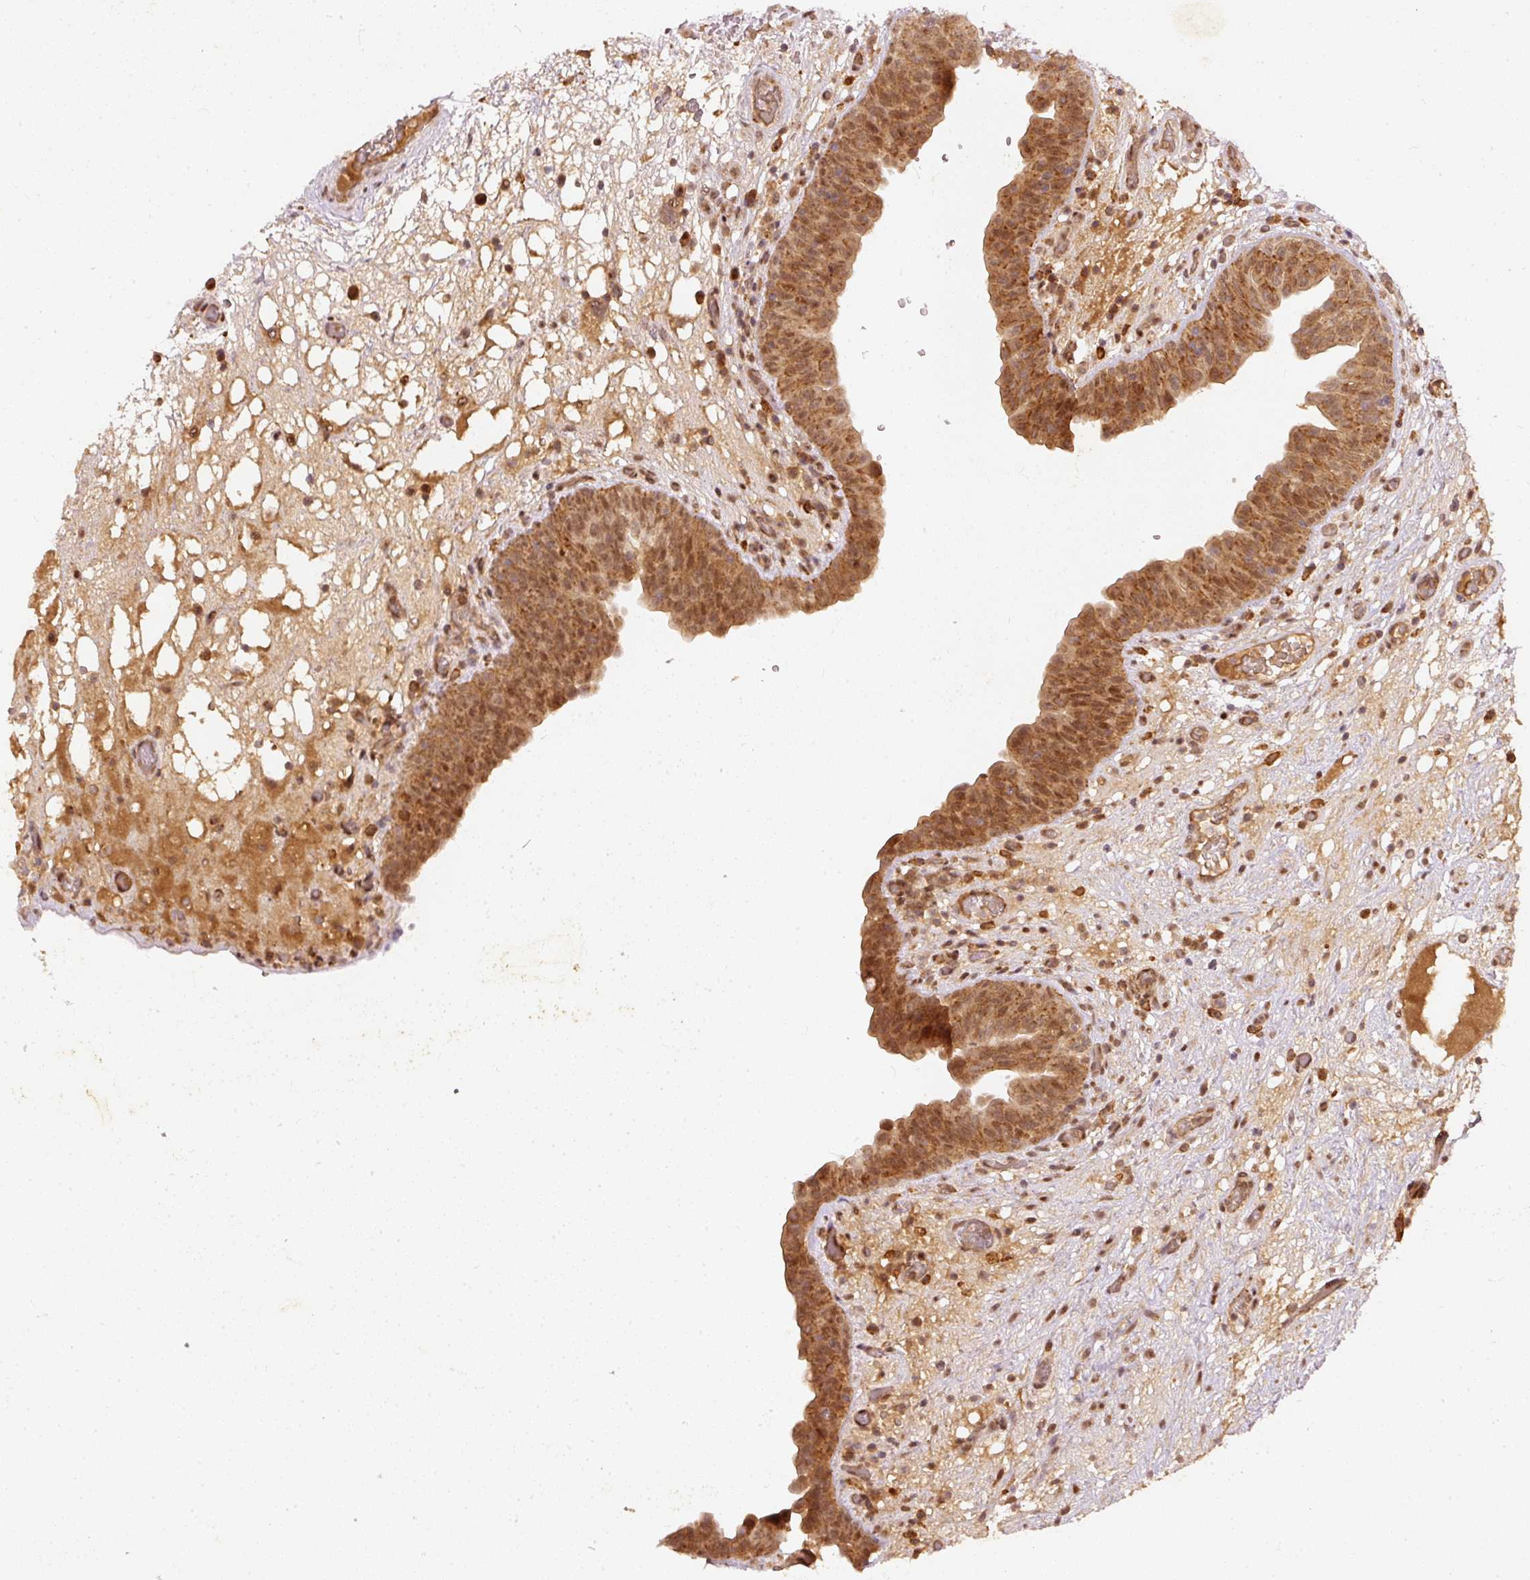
{"staining": {"intensity": "moderate", "quantity": ">75%", "location": "cytoplasmic/membranous,nuclear"}, "tissue": "urinary bladder", "cell_type": "Urothelial cells", "image_type": "normal", "snomed": [{"axis": "morphology", "description": "Normal tissue, NOS"}, {"axis": "topography", "description": "Urinary bladder"}], "caption": "Urothelial cells reveal moderate cytoplasmic/membranous,nuclear expression in about >75% of cells in benign urinary bladder. (Stains: DAB in brown, nuclei in blue, Microscopy: brightfield microscopy at high magnification).", "gene": "ZNF580", "patient": {"sex": "male", "age": 71}}